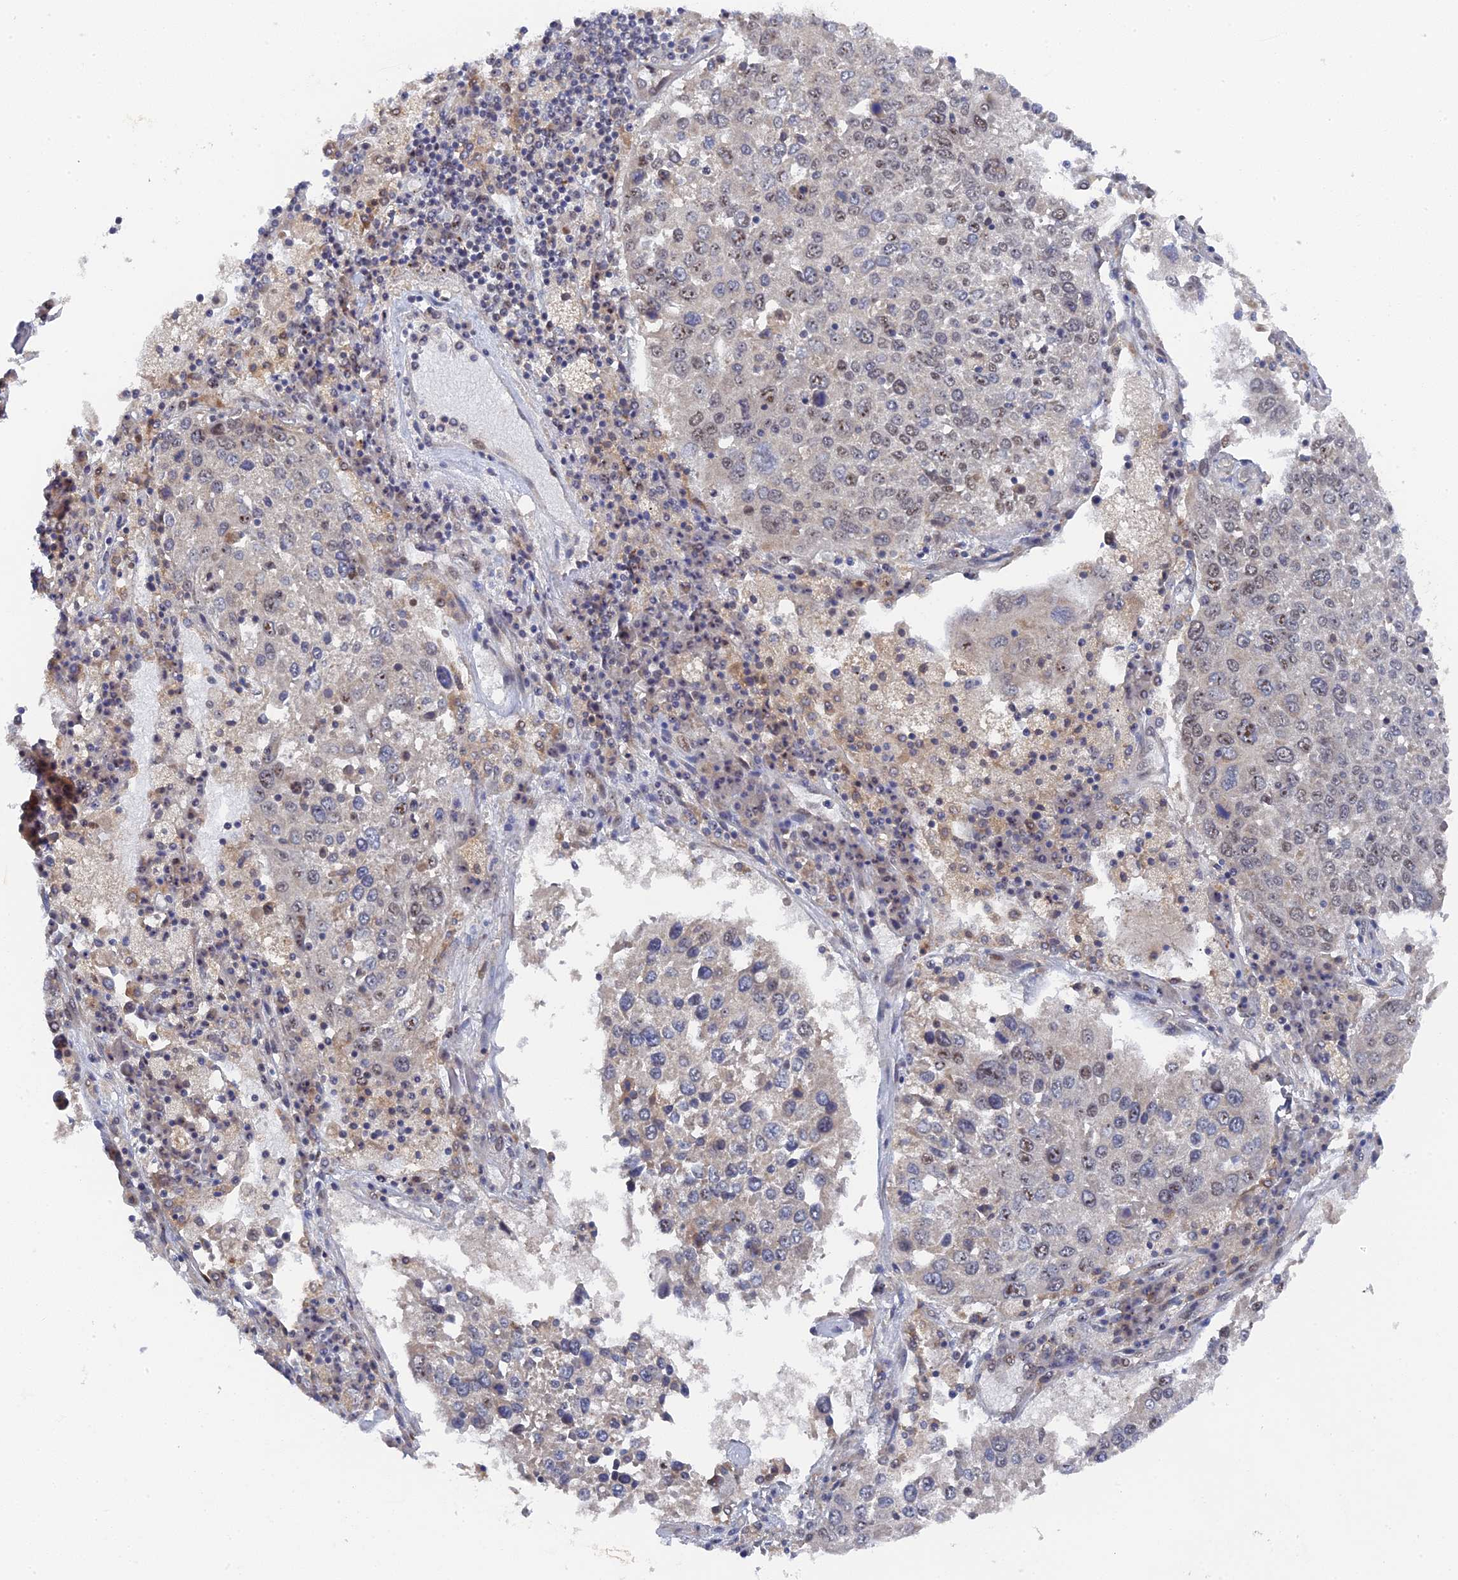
{"staining": {"intensity": "moderate", "quantity": "<25%", "location": "nuclear"}, "tissue": "lung cancer", "cell_type": "Tumor cells", "image_type": "cancer", "snomed": [{"axis": "morphology", "description": "Squamous cell carcinoma, NOS"}, {"axis": "topography", "description": "Lung"}], "caption": "This is an image of immunohistochemistry staining of squamous cell carcinoma (lung), which shows moderate staining in the nuclear of tumor cells.", "gene": "MIGA2", "patient": {"sex": "male", "age": 65}}